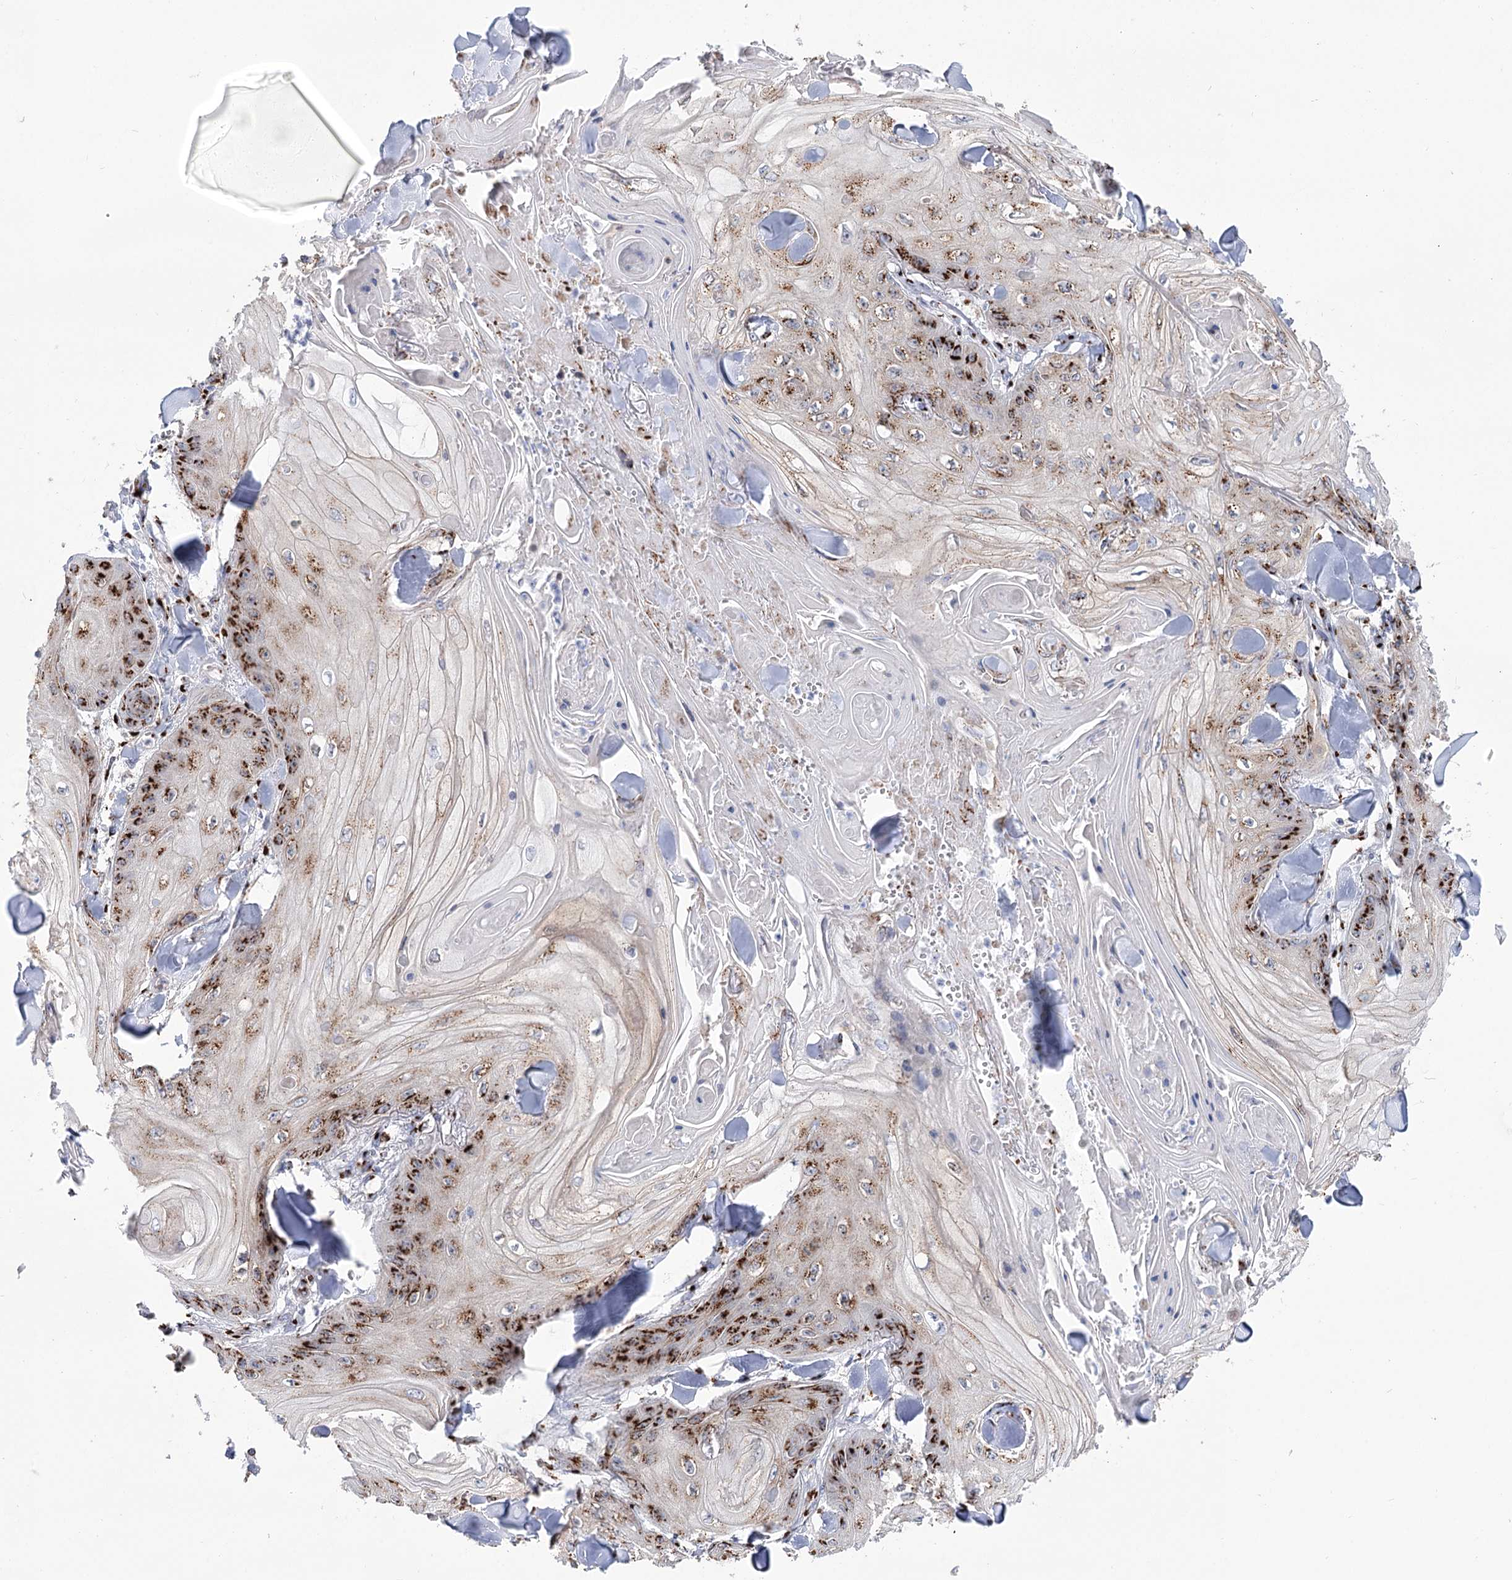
{"staining": {"intensity": "strong", "quantity": ">75%", "location": "cytoplasmic/membranous"}, "tissue": "skin cancer", "cell_type": "Tumor cells", "image_type": "cancer", "snomed": [{"axis": "morphology", "description": "Squamous cell carcinoma, NOS"}, {"axis": "topography", "description": "Skin"}], "caption": "Skin cancer (squamous cell carcinoma) stained with DAB IHC exhibits high levels of strong cytoplasmic/membranous positivity in about >75% of tumor cells. (DAB (3,3'-diaminobenzidine) IHC, brown staining for protein, blue staining for nuclei).", "gene": "TMEM165", "patient": {"sex": "male", "age": 74}}